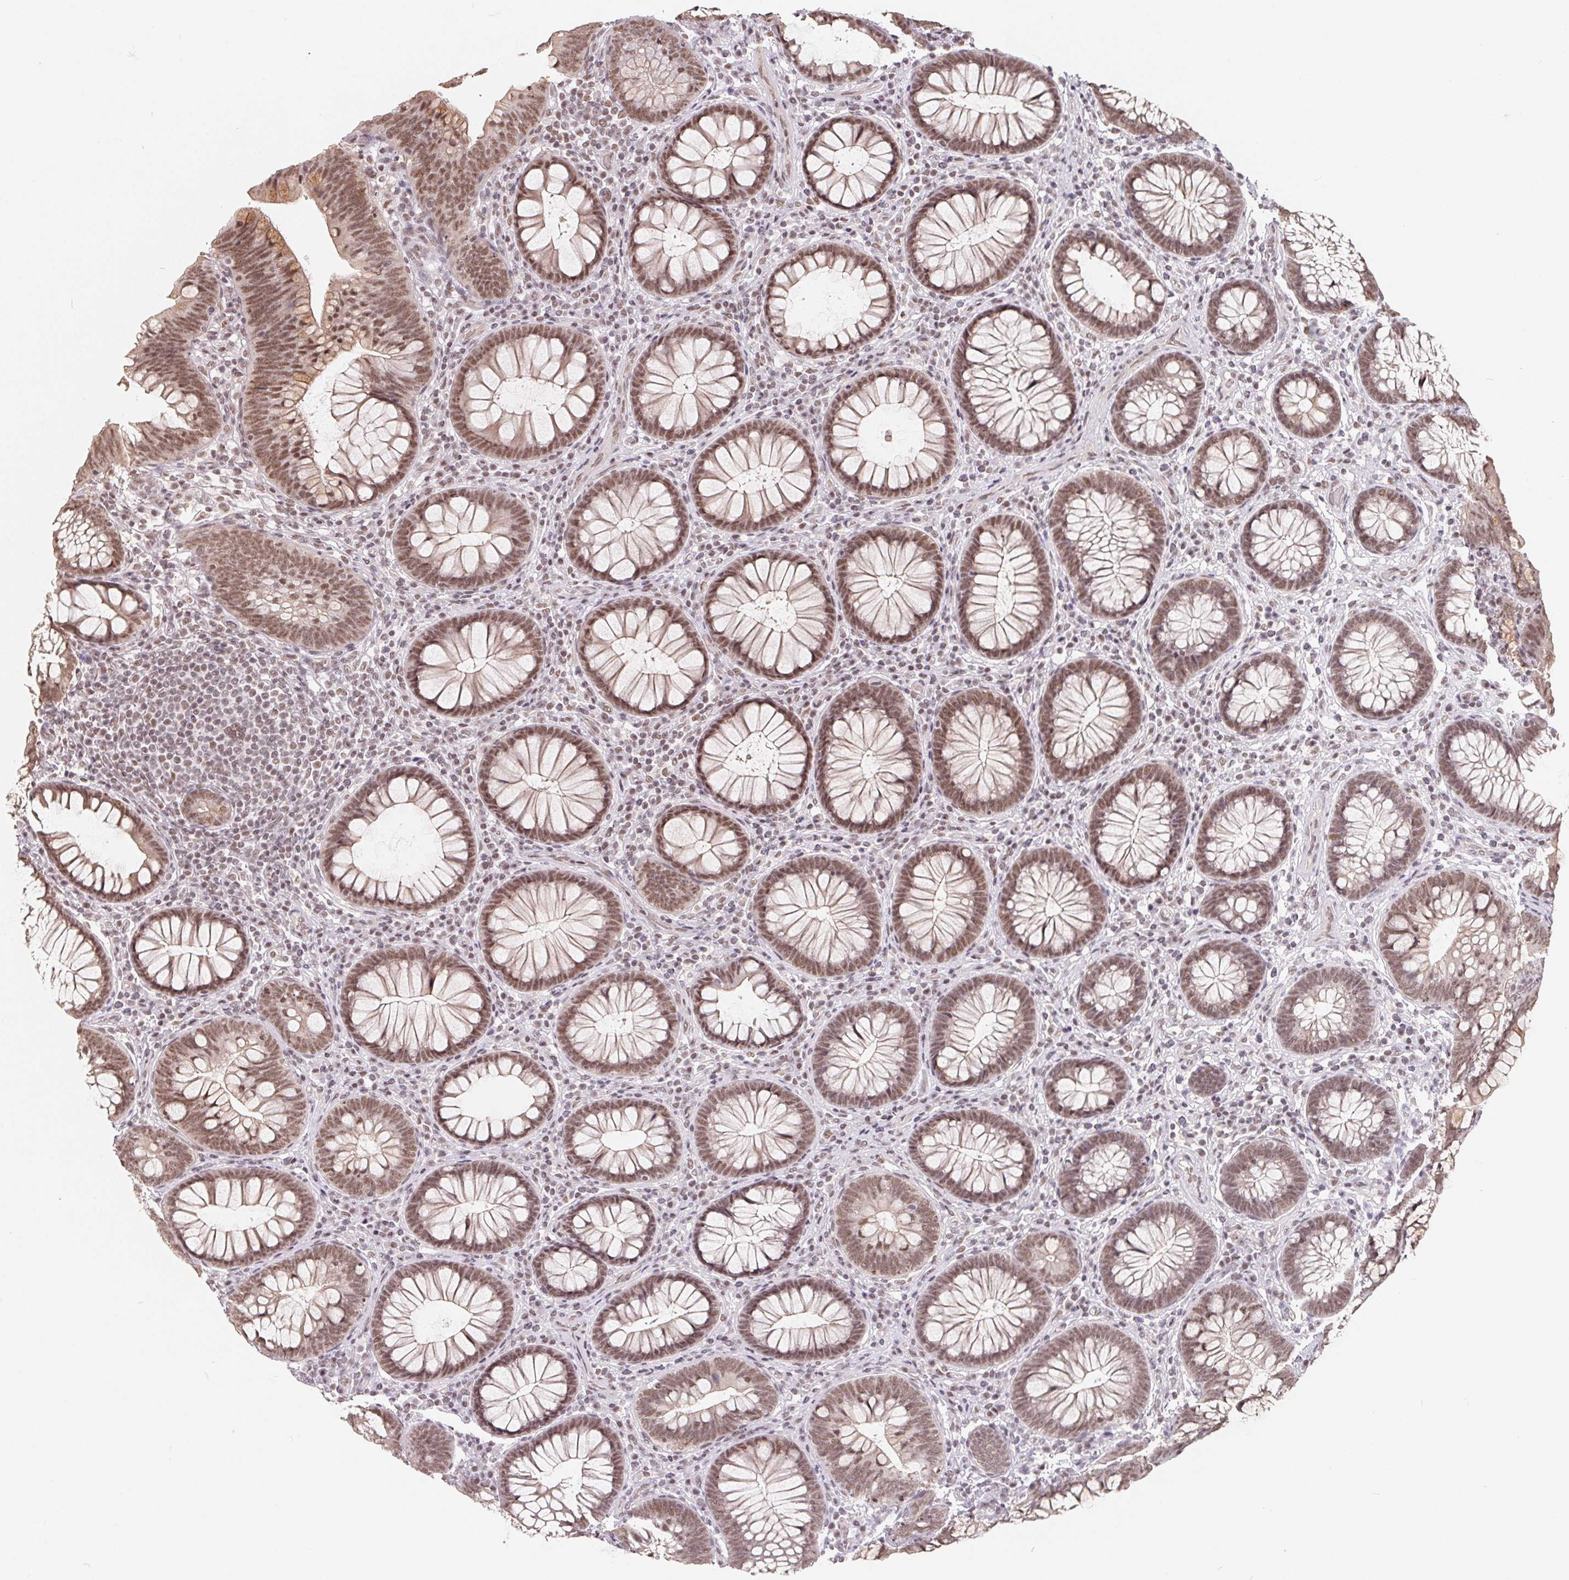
{"staining": {"intensity": "weak", "quantity": "25%-75%", "location": "nuclear"}, "tissue": "colon", "cell_type": "Endothelial cells", "image_type": "normal", "snomed": [{"axis": "morphology", "description": "Normal tissue, NOS"}, {"axis": "morphology", "description": "Adenoma, NOS"}, {"axis": "topography", "description": "Soft tissue"}, {"axis": "topography", "description": "Colon"}], "caption": "Brown immunohistochemical staining in benign human colon exhibits weak nuclear positivity in approximately 25%-75% of endothelial cells. (Brightfield microscopy of DAB IHC at high magnification).", "gene": "TCERG1", "patient": {"sex": "male", "age": 47}}